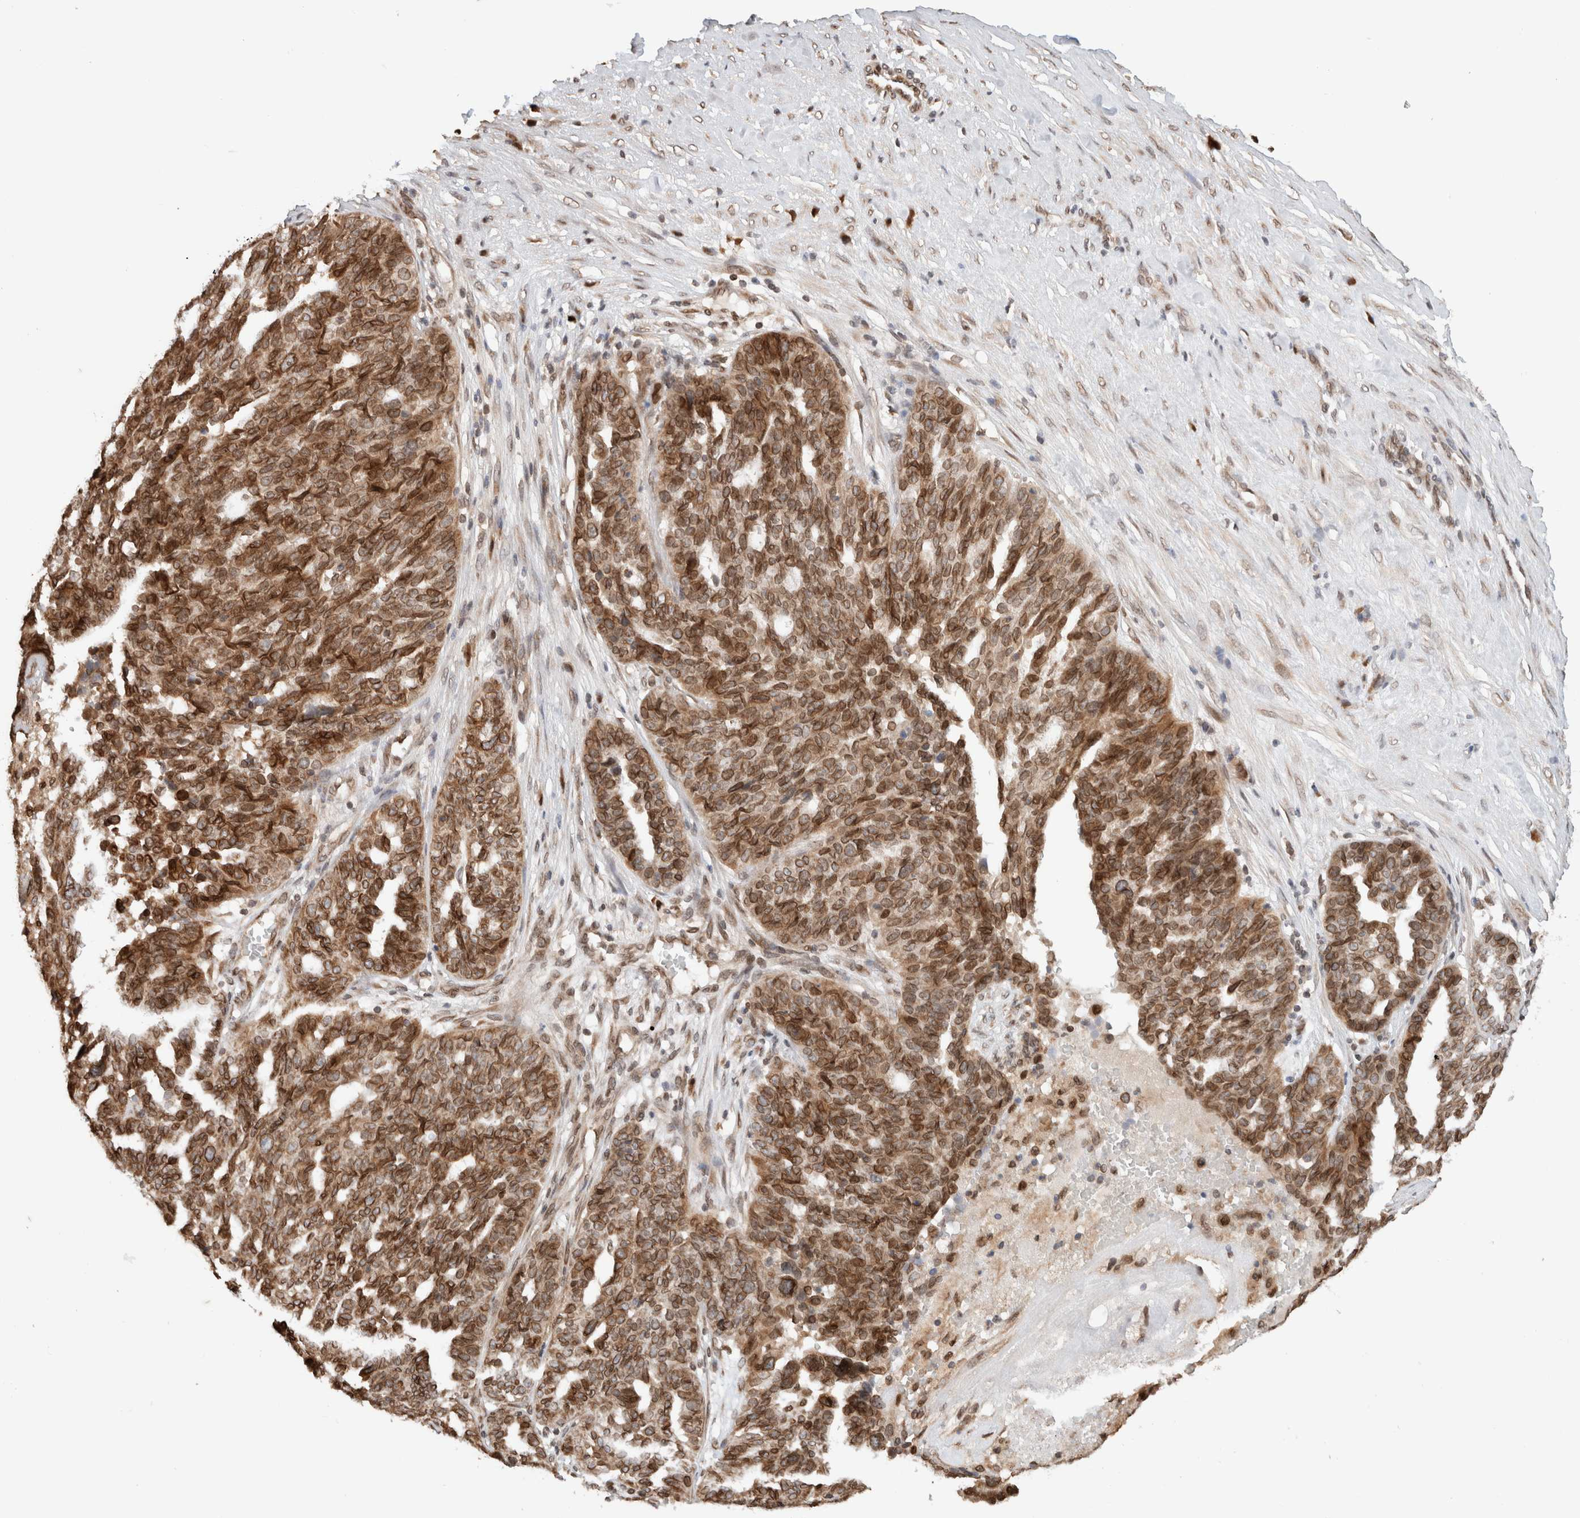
{"staining": {"intensity": "strong", "quantity": ">75%", "location": "cytoplasmic/membranous,nuclear"}, "tissue": "ovarian cancer", "cell_type": "Tumor cells", "image_type": "cancer", "snomed": [{"axis": "morphology", "description": "Cystadenocarcinoma, serous, NOS"}, {"axis": "topography", "description": "Ovary"}], "caption": "Protein positivity by immunohistochemistry exhibits strong cytoplasmic/membranous and nuclear expression in approximately >75% of tumor cells in serous cystadenocarcinoma (ovarian). The staining was performed using DAB (3,3'-diaminobenzidine), with brown indicating positive protein expression. Nuclei are stained blue with hematoxylin.", "gene": "TPR", "patient": {"sex": "female", "age": 59}}